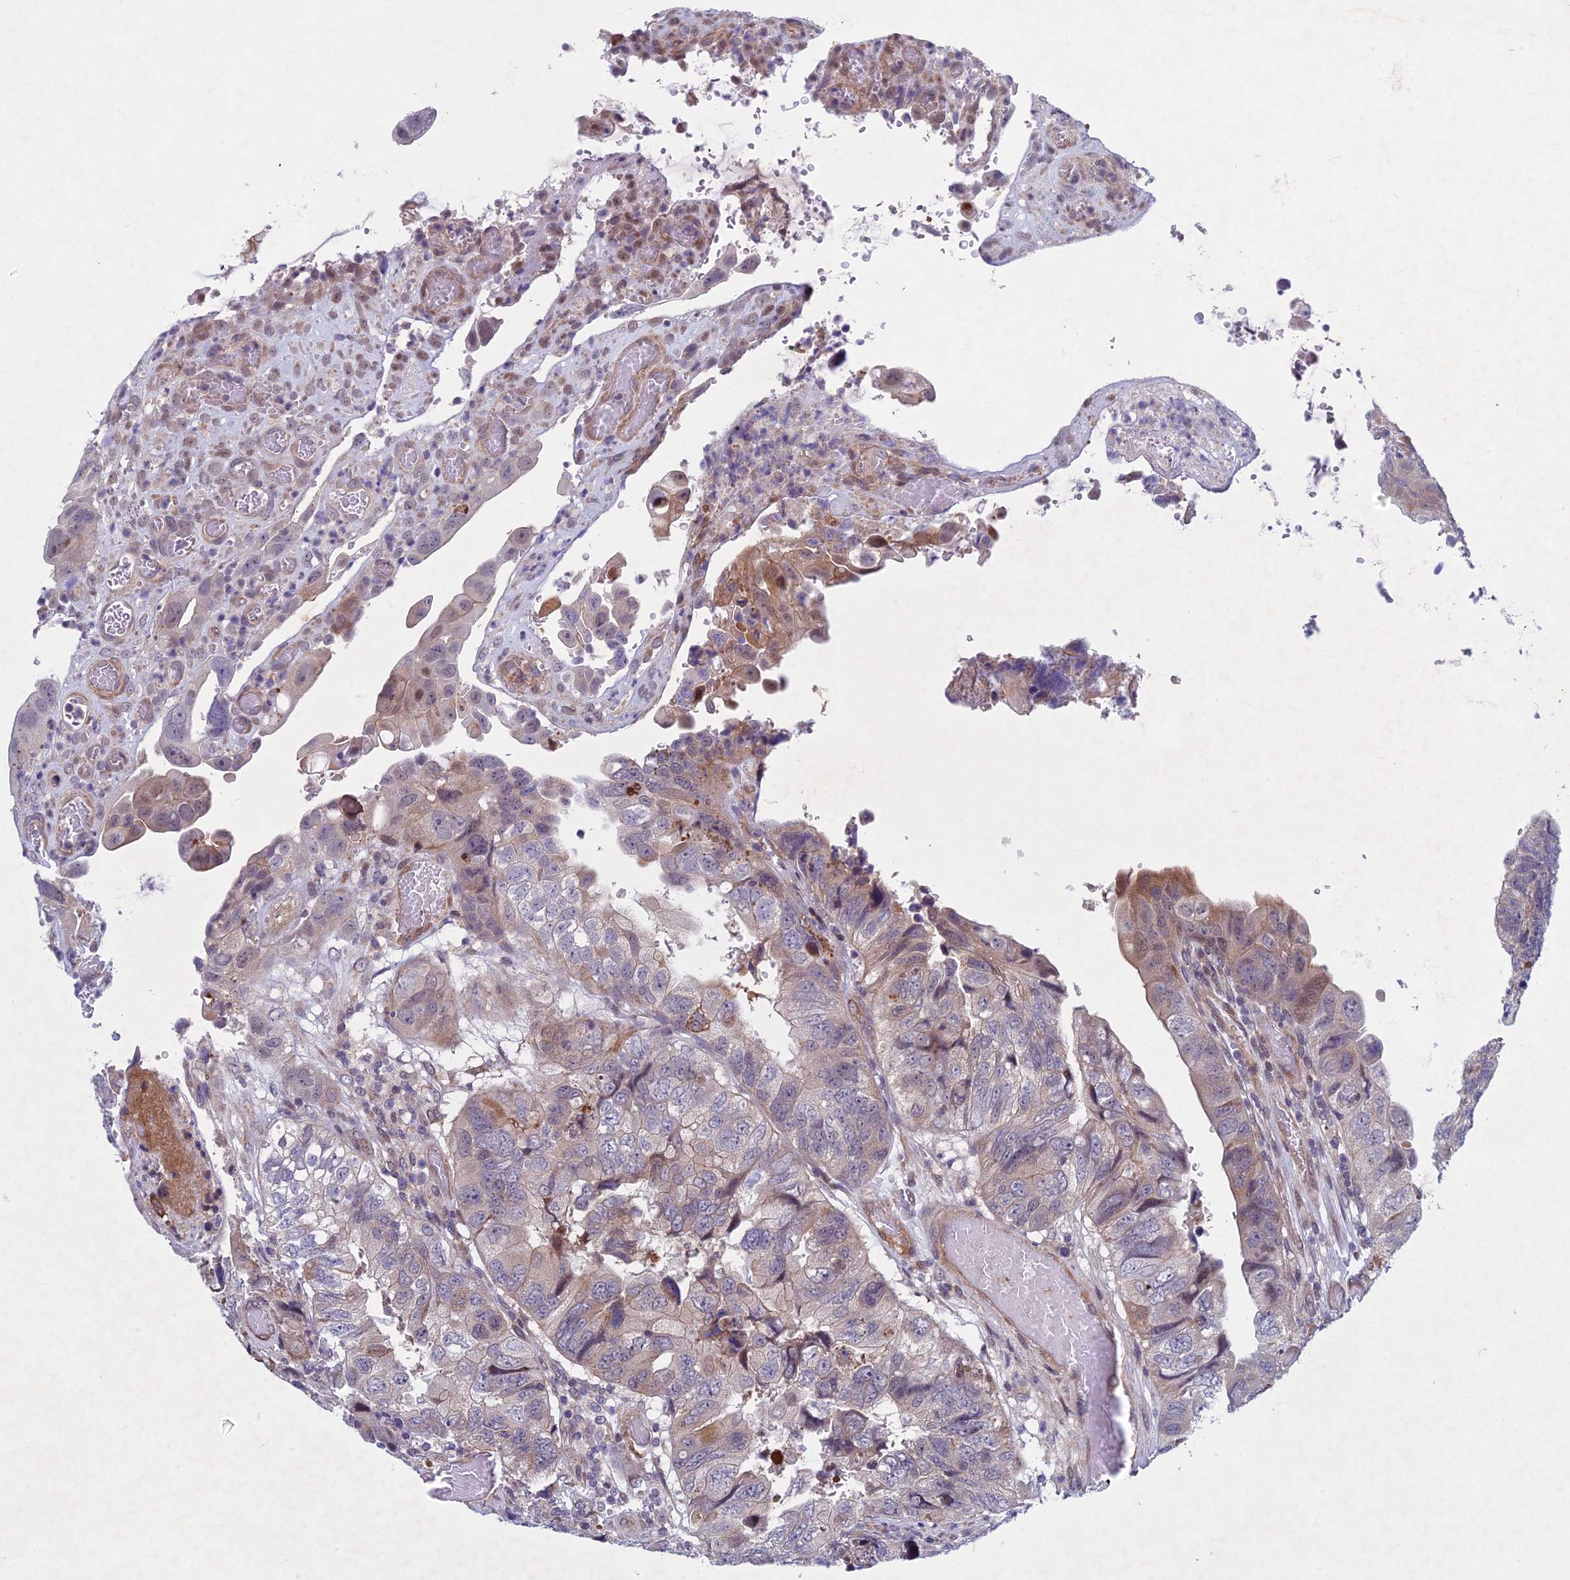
{"staining": {"intensity": "weak", "quantity": "25%-75%", "location": "cytoplasmic/membranous"}, "tissue": "colorectal cancer", "cell_type": "Tumor cells", "image_type": "cancer", "snomed": [{"axis": "morphology", "description": "Adenocarcinoma, NOS"}, {"axis": "topography", "description": "Rectum"}], "caption": "Adenocarcinoma (colorectal) stained with IHC exhibits weak cytoplasmic/membranous positivity in about 25%-75% of tumor cells.", "gene": "PTHLH", "patient": {"sex": "male", "age": 63}}